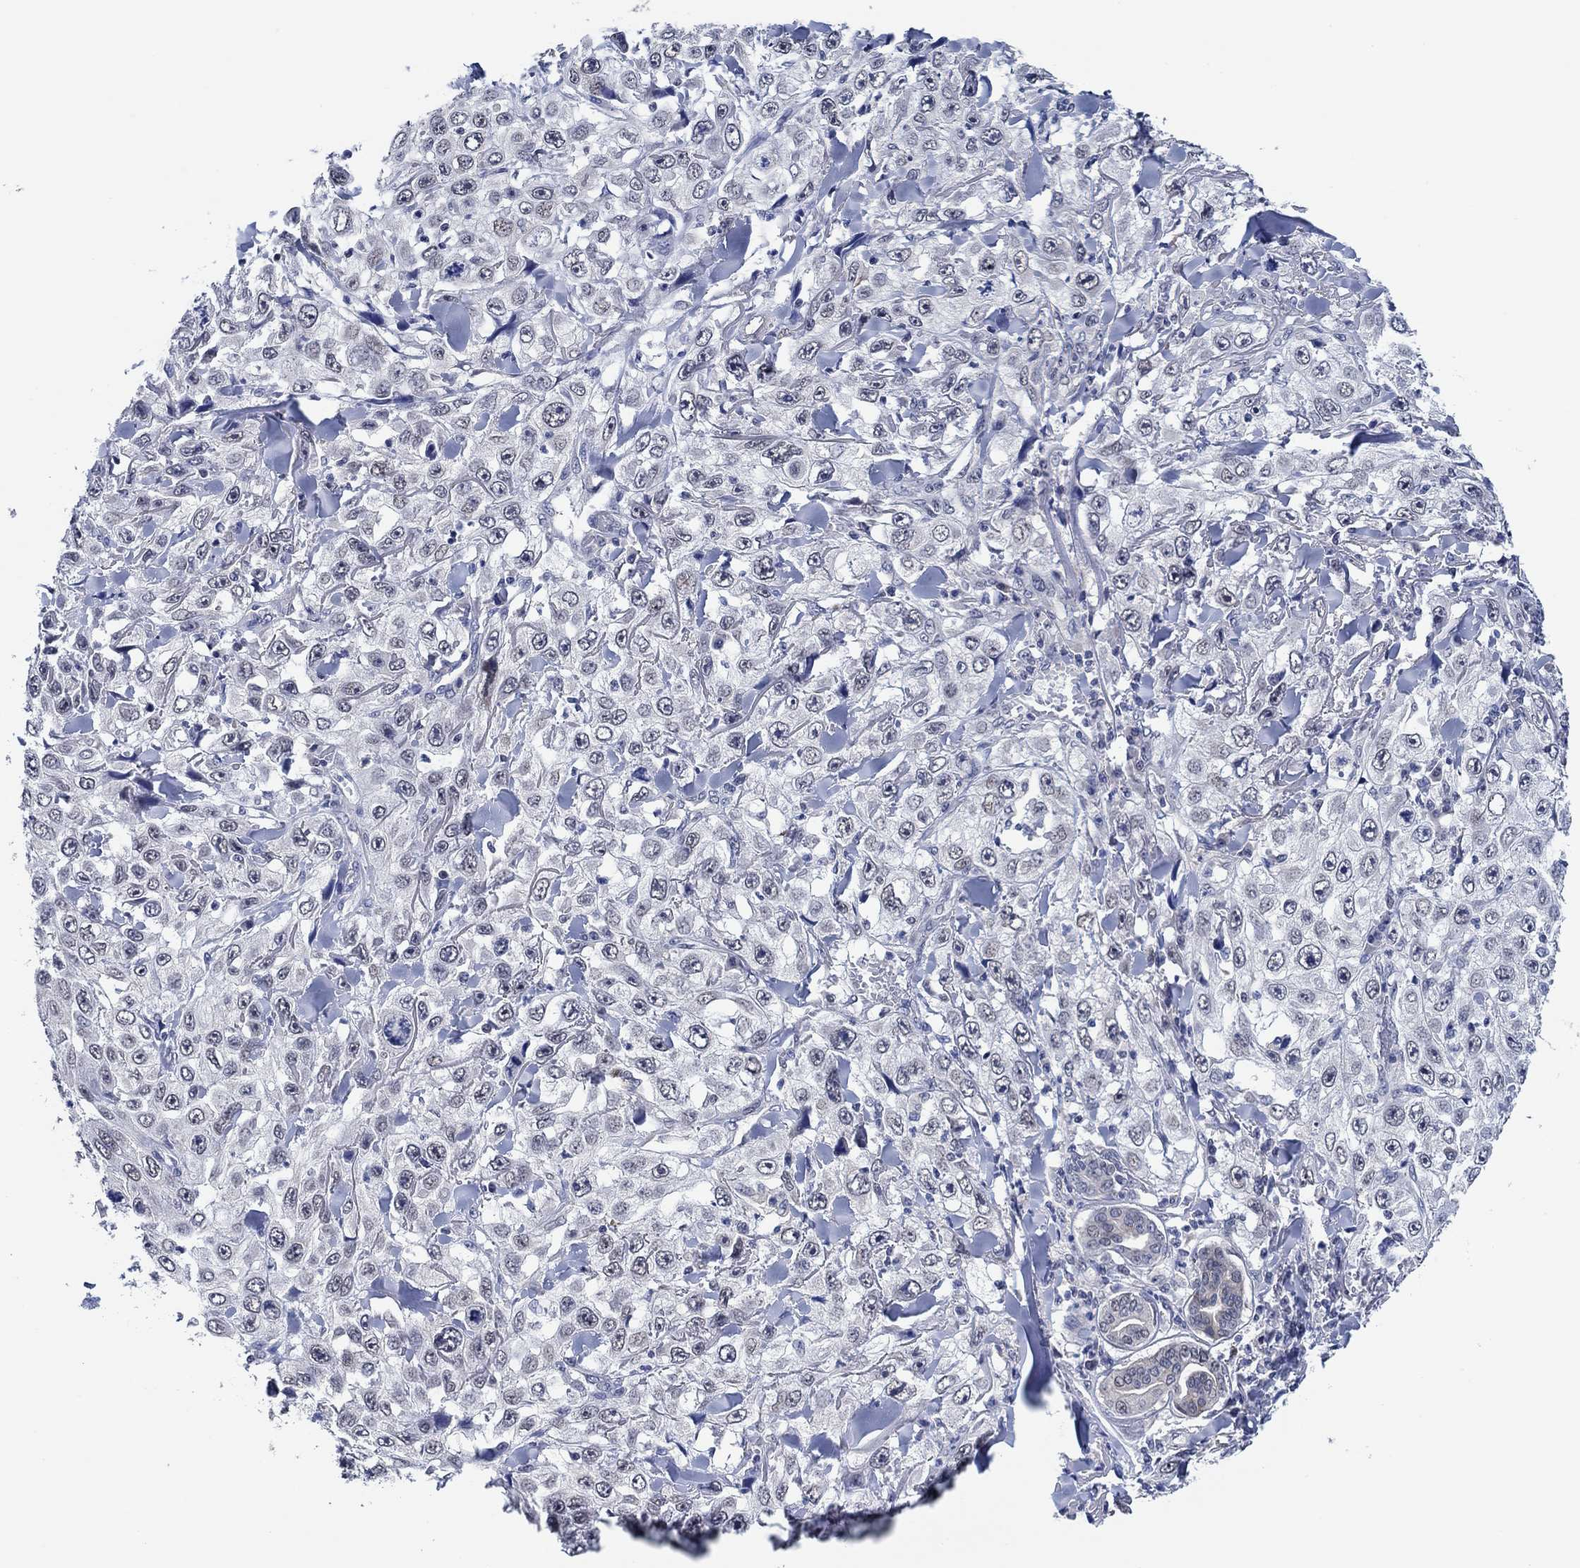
{"staining": {"intensity": "negative", "quantity": "none", "location": "none"}, "tissue": "skin cancer", "cell_type": "Tumor cells", "image_type": "cancer", "snomed": [{"axis": "morphology", "description": "Squamous cell carcinoma, NOS"}, {"axis": "topography", "description": "Skin"}], "caption": "An immunohistochemistry (IHC) micrograph of skin cancer (squamous cell carcinoma) is shown. There is no staining in tumor cells of skin cancer (squamous cell carcinoma).", "gene": "PRRT3", "patient": {"sex": "male", "age": 82}}